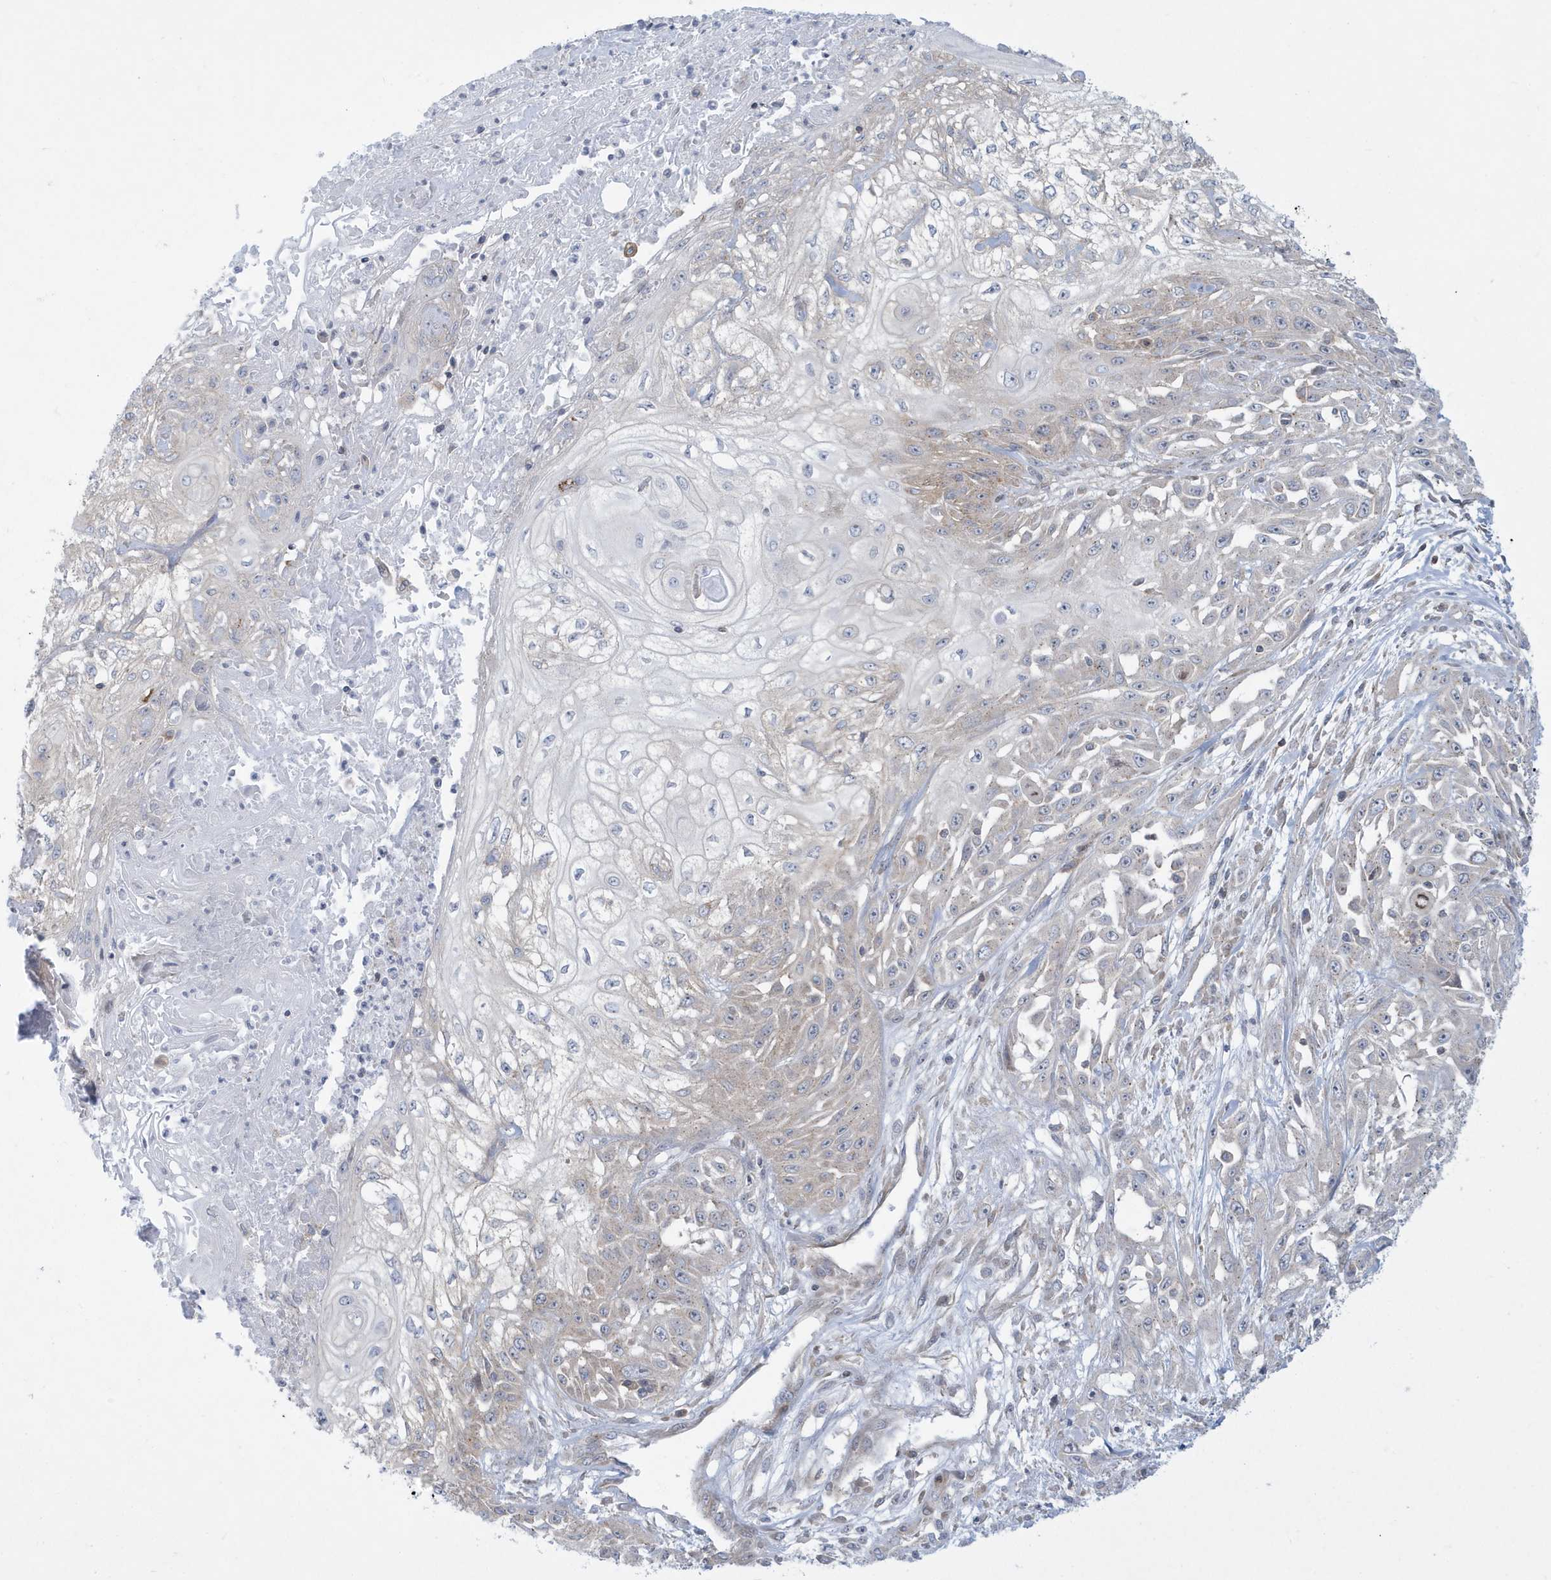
{"staining": {"intensity": "negative", "quantity": "none", "location": "none"}, "tissue": "skin cancer", "cell_type": "Tumor cells", "image_type": "cancer", "snomed": [{"axis": "morphology", "description": "Squamous cell carcinoma, NOS"}, {"axis": "morphology", "description": "Squamous cell carcinoma, metastatic, NOS"}, {"axis": "topography", "description": "Skin"}, {"axis": "topography", "description": "Lymph node"}], "caption": "An immunohistochemistry (IHC) histopathology image of skin squamous cell carcinoma is shown. There is no staining in tumor cells of skin squamous cell carcinoma.", "gene": "SLAMF9", "patient": {"sex": "male", "age": 75}}